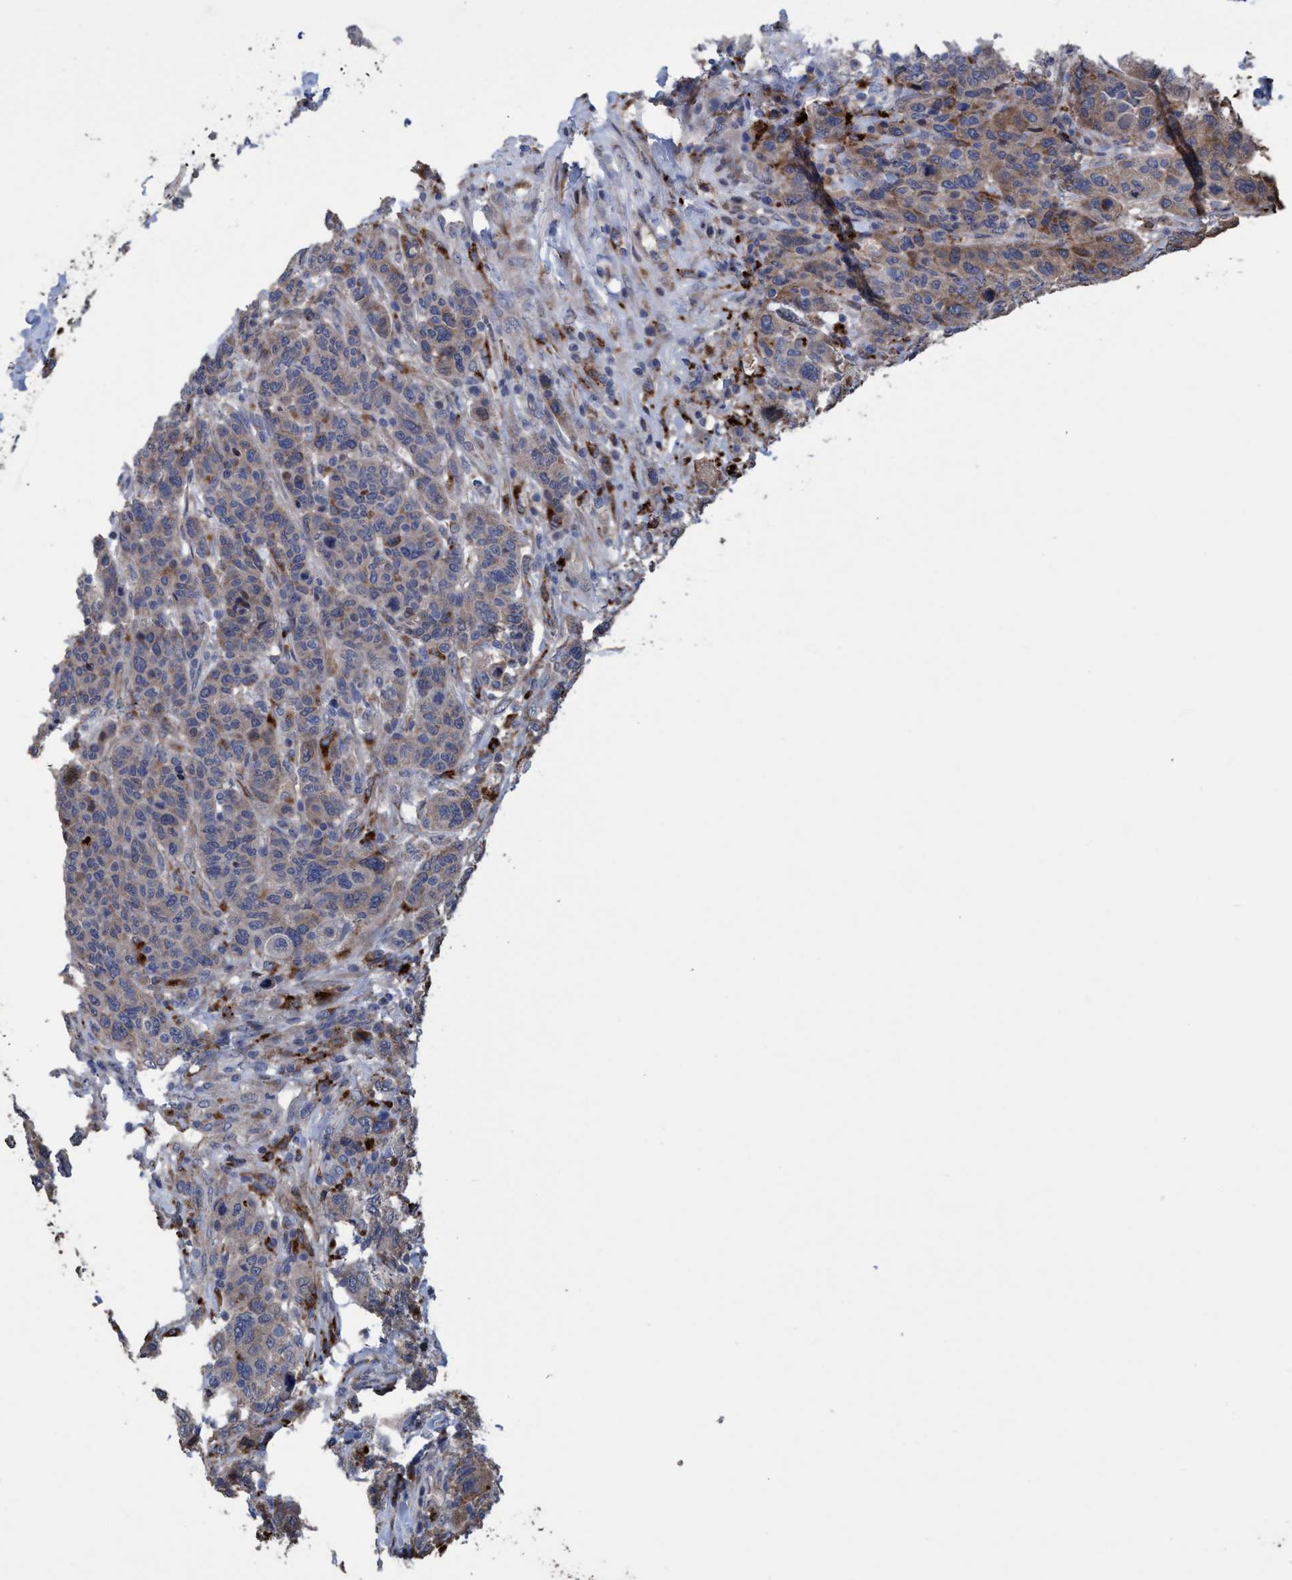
{"staining": {"intensity": "weak", "quantity": ">75%", "location": "cytoplasmic/membranous"}, "tissue": "breast cancer", "cell_type": "Tumor cells", "image_type": "cancer", "snomed": [{"axis": "morphology", "description": "Duct carcinoma"}, {"axis": "topography", "description": "Breast"}], "caption": "Human breast cancer stained for a protein (brown) exhibits weak cytoplasmic/membranous positive positivity in approximately >75% of tumor cells.", "gene": "BBS9", "patient": {"sex": "female", "age": 37}}